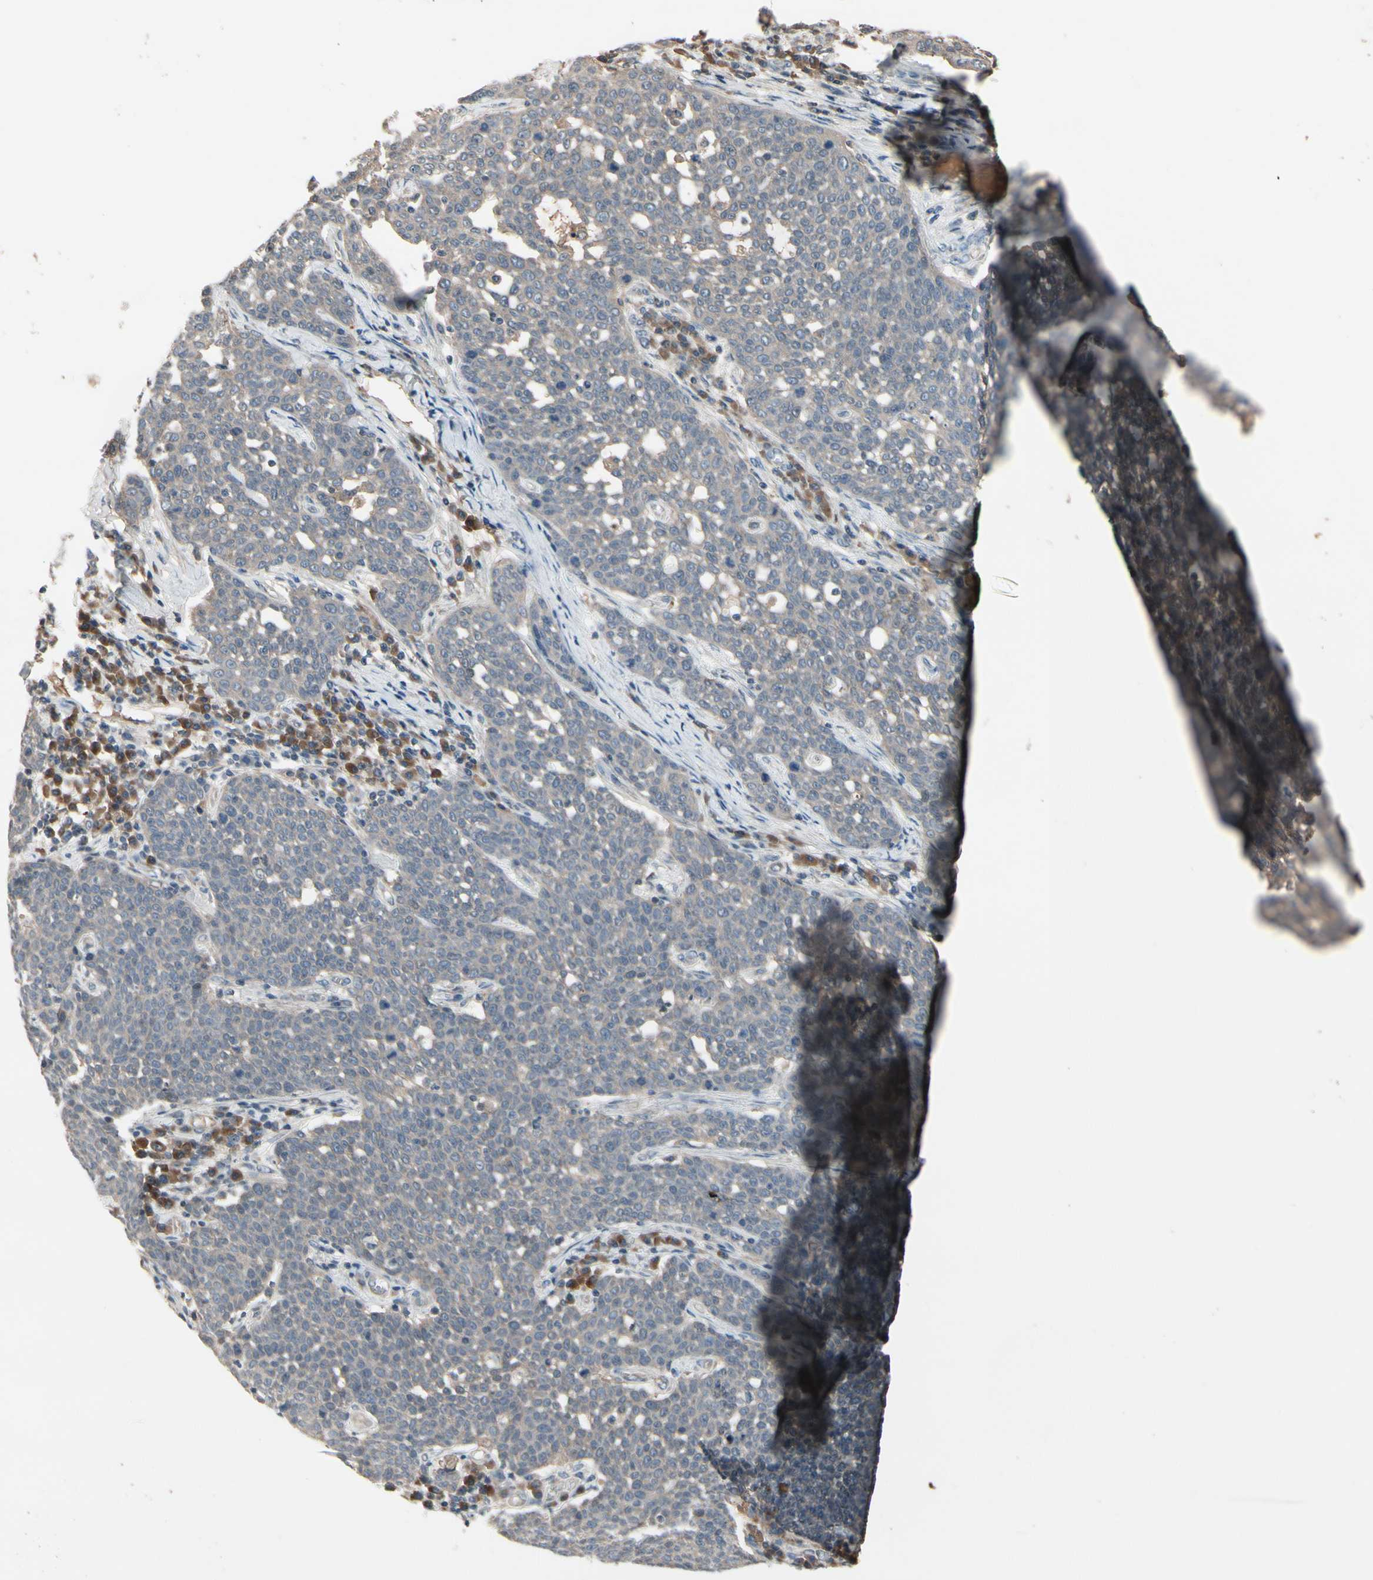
{"staining": {"intensity": "weak", "quantity": ">75%", "location": "cytoplasmic/membranous"}, "tissue": "cervical cancer", "cell_type": "Tumor cells", "image_type": "cancer", "snomed": [{"axis": "morphology", "description": "Squamous cell carcinoma, NOS"}, {"axis": "topography", "description": "Cervix"}], "caption": "IHC staining of squamous cell carcinoma (cervical), which shows low levels of weak cytoplasmic/membranous staining in approximately >75% of tumor cells indicating weak cytoplasmic/membranous protein staining. The staining was performed using DAB (3,3'-diaminobenzidine) (brown) for protein detection and nuclei were counterstained in hematoxylin (blue).", "gene": "NSF", "patient": {"sex": "female", "age": 34}}